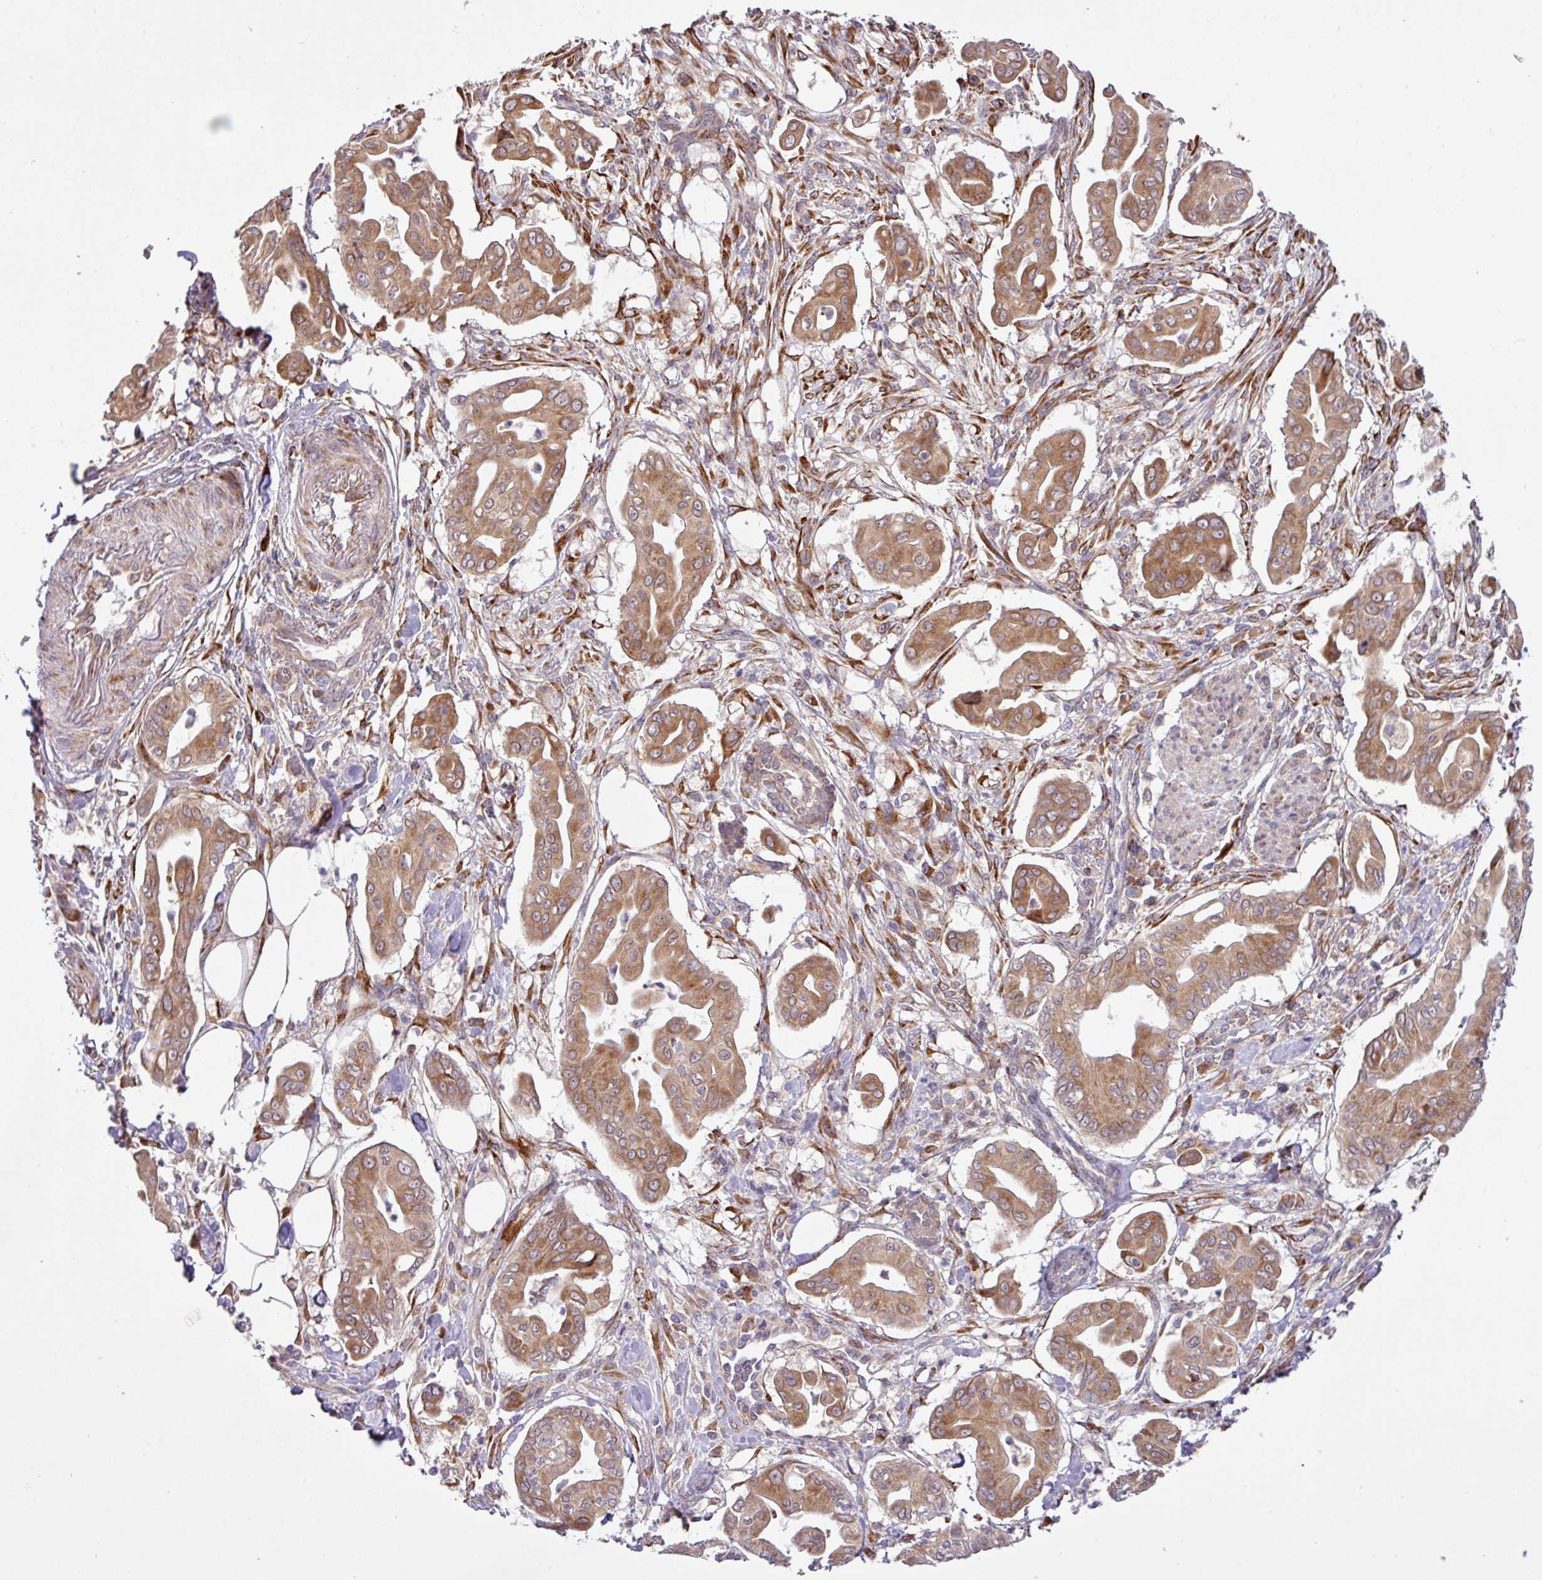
{"staining": {"intensity": "moderate", "quantity": ">75%", "location": "cytoplasmic/membranous"}, "tissue": "pancreatic cancer", "cell_type": "Tumor cells", "image_type": "cancer", "snomed": [{"axis": "morphology", "description": "Adenocarcinoma, NOS"}, {"axis": "topography", "description": "Pancreas"}], "caption": "Immunohistochemistry (IHC) (DAB (3,3'-diaminobenzidine)) staining of pancreatic adenocarcinoma shows moderate cytoplasmic/membranous protein positivity in approximately >75% of tumor cells.", "gene": "TM2D2", "patient": {"sex": "male", "age": 71}}